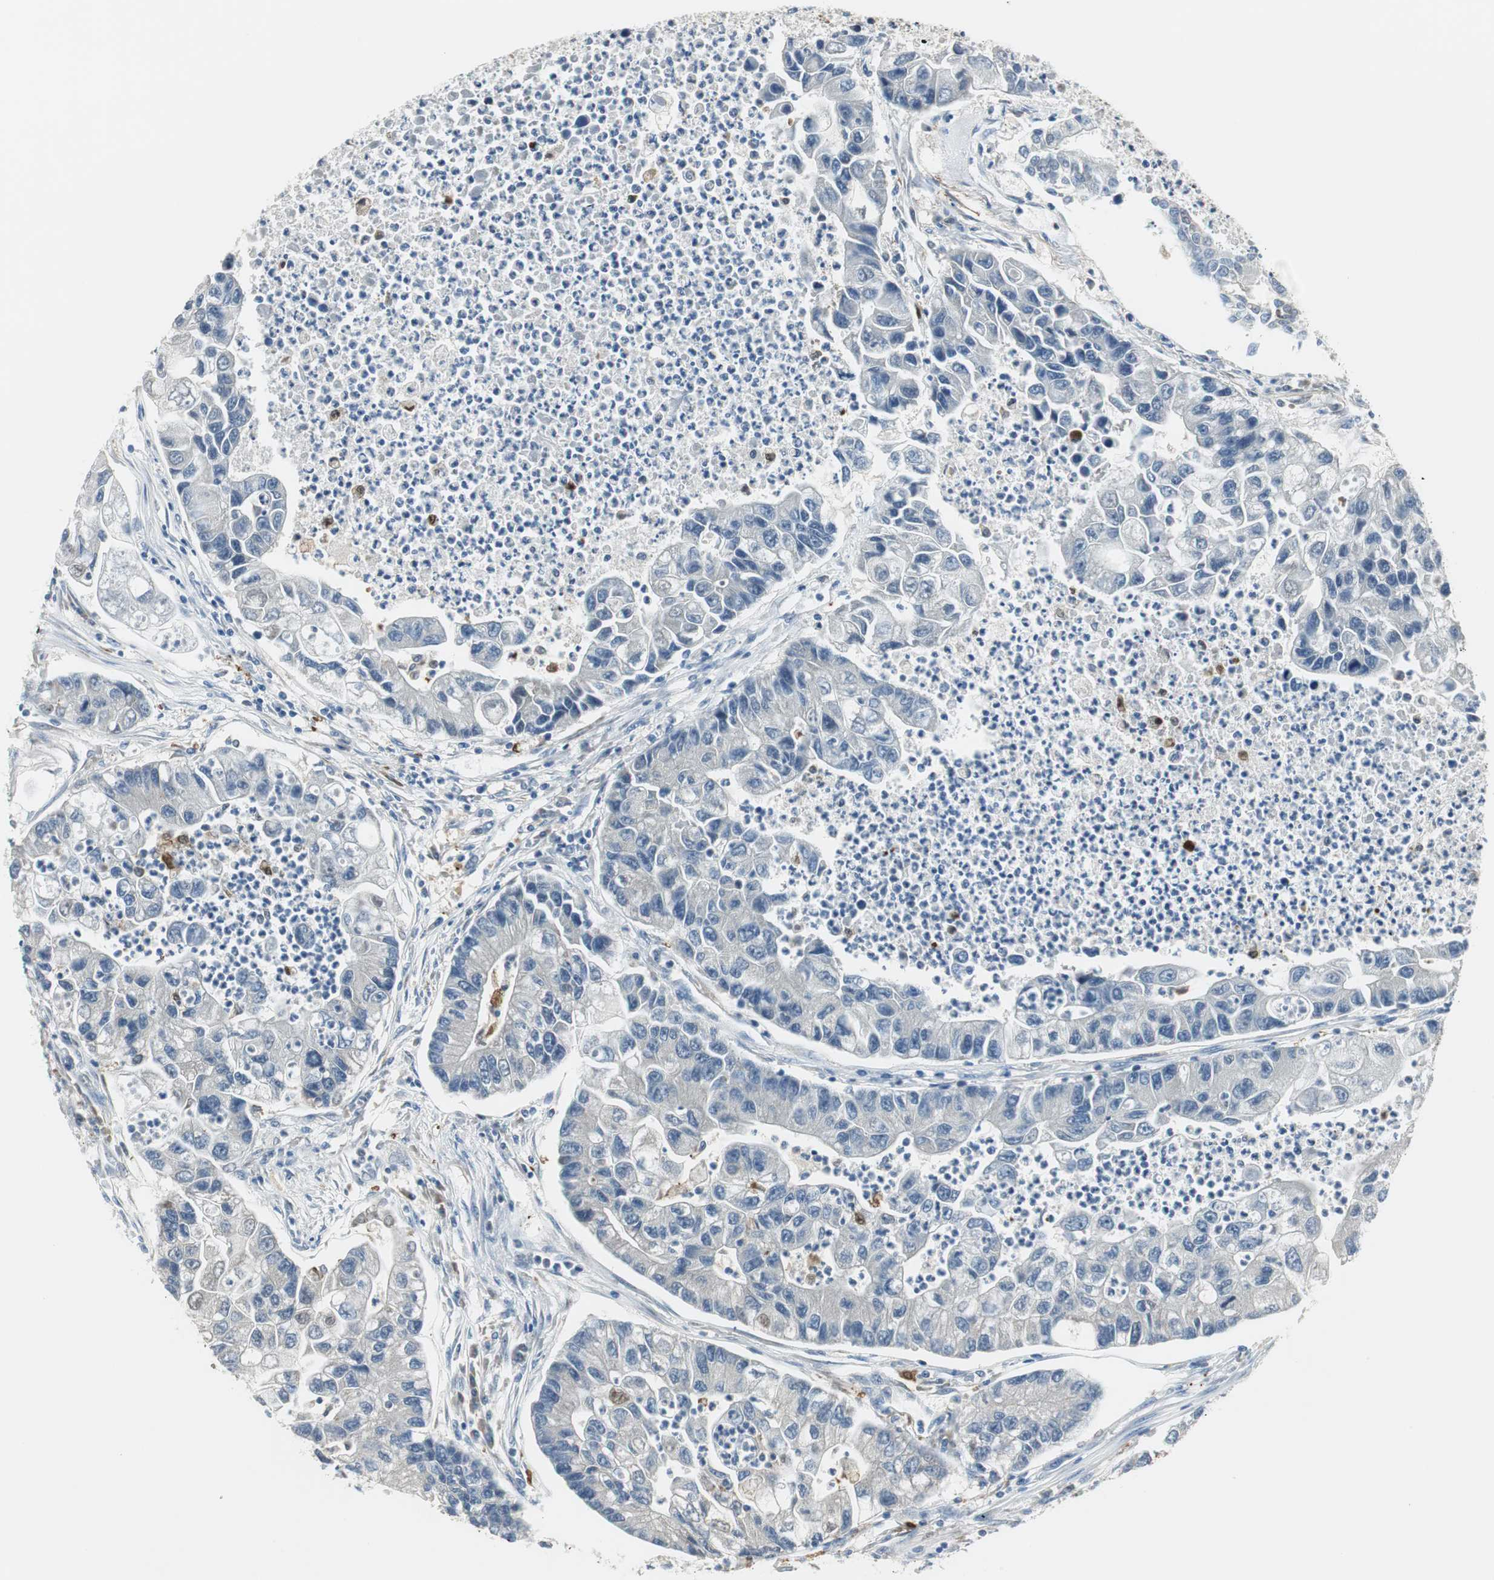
{"staining": {"intensity": "negative", "quantity": "none", "location": "none"}, "tissue": "lung cancer", "cell_type": "Tumor cells", "image_type": "cancer", "snomed": [{"axis": "morphology", "description": "Adenocarcinoma, NOS"}, {"axis": "topography", "description": "Lung"}], "caption": "Immunohistochemistry photomicrograph of human lung cancer (adenocarcinoma) stained for a protein (brown), which shows no positivity in tumor cells.", "gene": "FBP1", "patient": {"sex": "female", "age": 51}}